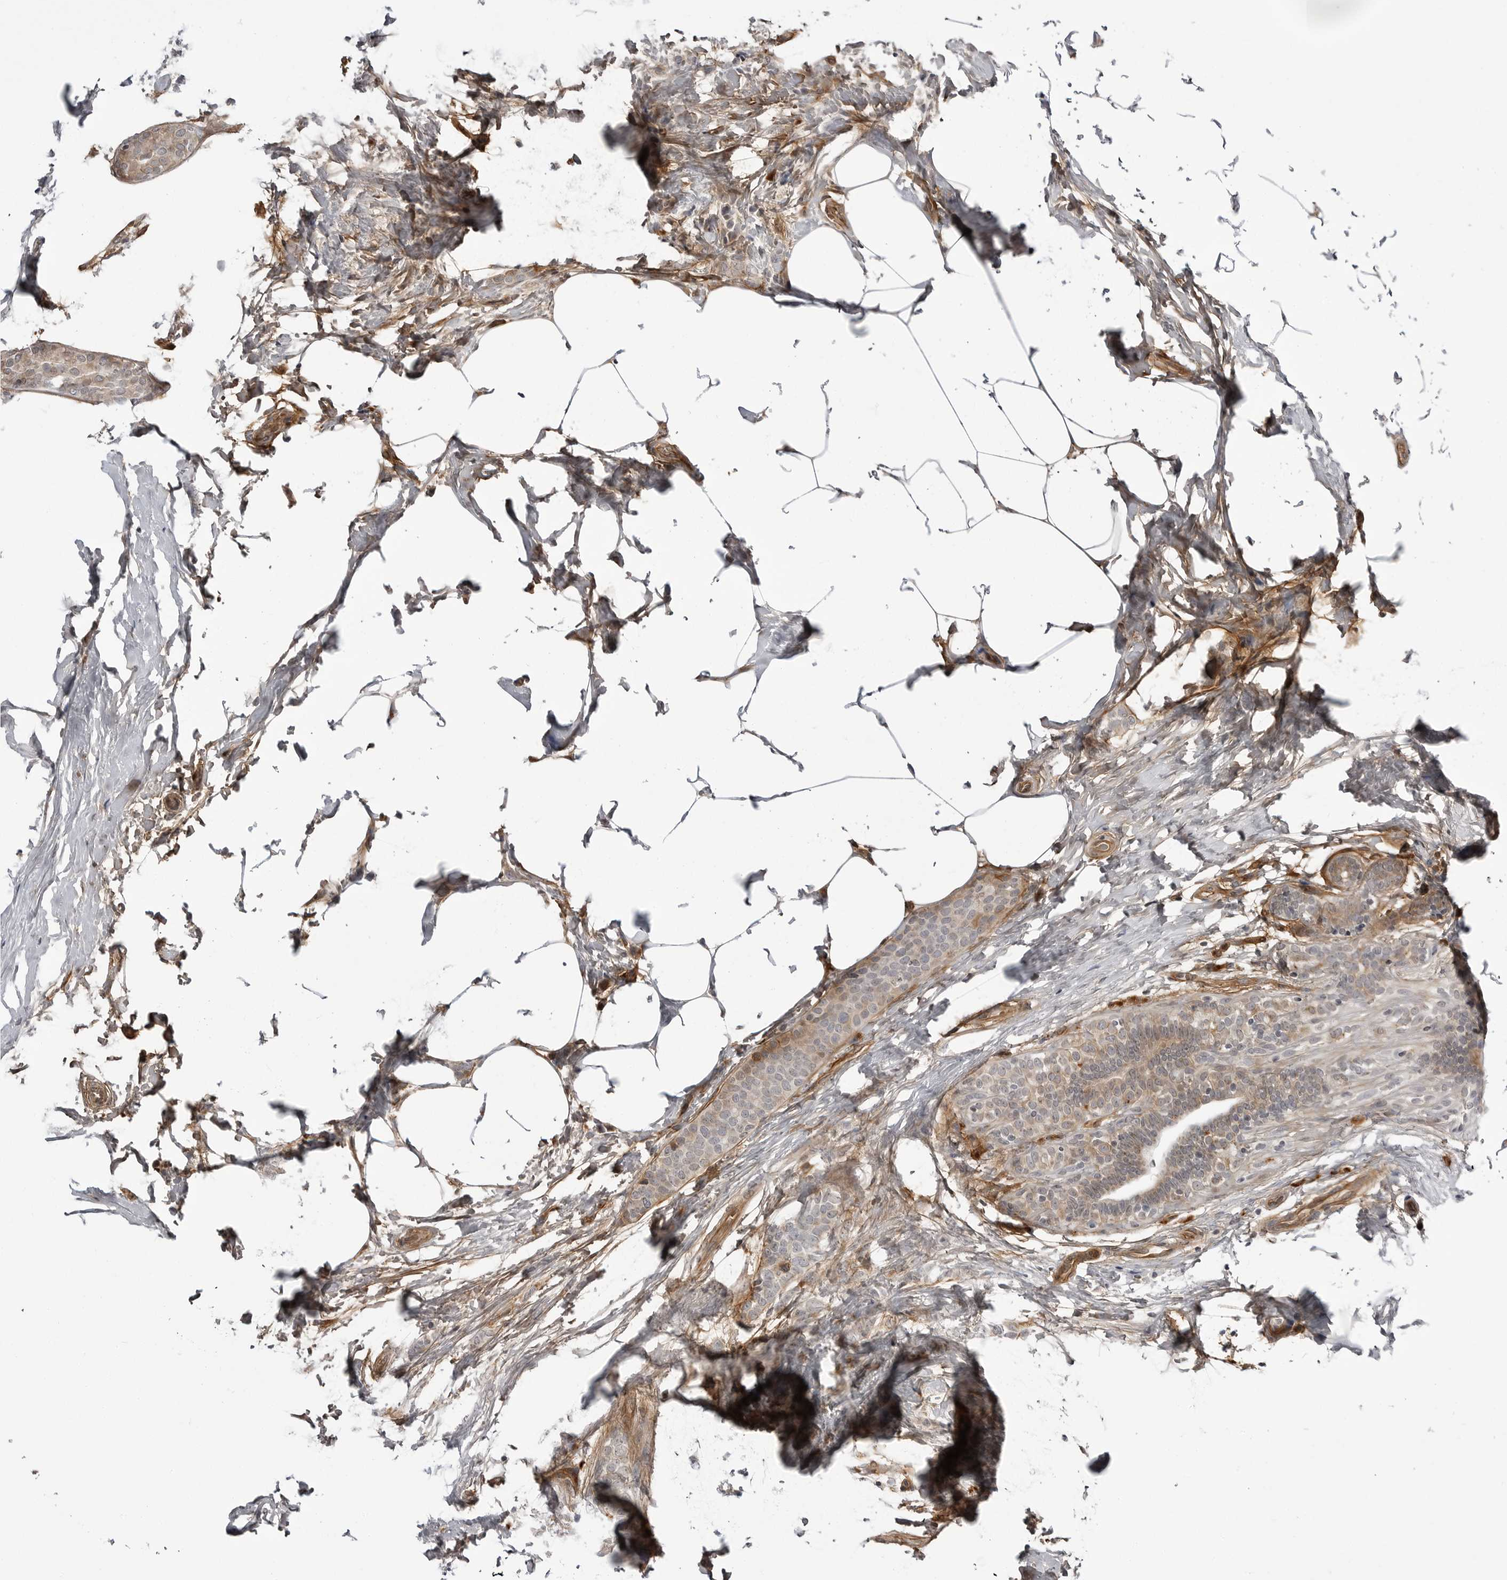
{"staining": {"intensity": "weak", "quantity": "25%-75%", "location": "cytoplasmic/membranous"}, "tissue": "breast cancer", "cell_type": "Tumor cells", "image_type": "cancer", "snomed": [{"axis": "morphology", "description": "Lobular carcinoma, in situ"}, {"axis": "morphology", "description": "Lobular carcinoma"}, {"axis": "topography", "description": "Breast"}], "caption": "A low amount of weak cytoplasmic/membranous expression is identified in about 25%-75% of tumor cells in breast cancer tissue.", "gene": "ARL5A", "patient": {"sex": "female", "age": 41}}